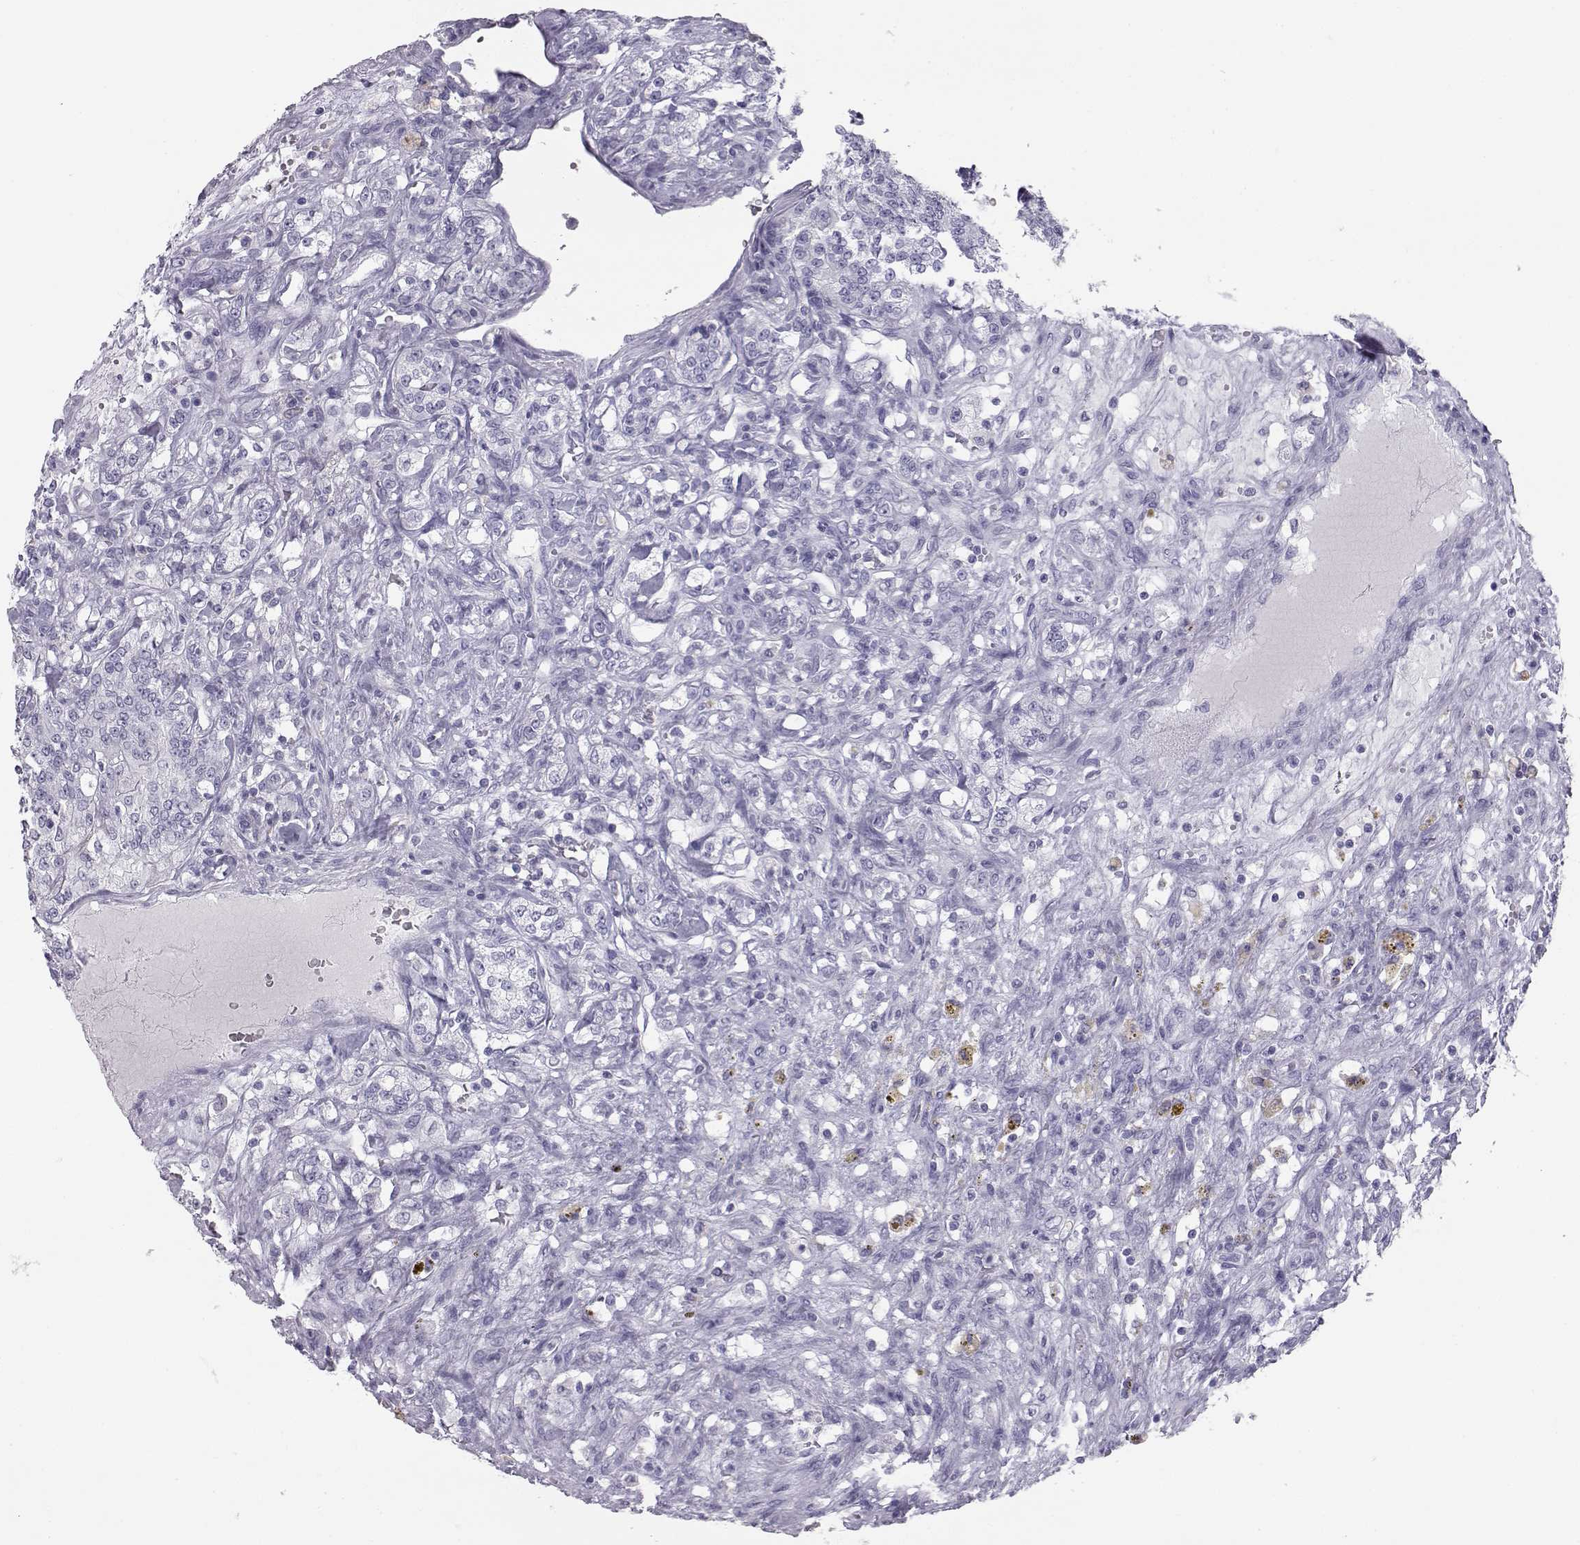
{"staining": {"intensity": "negative", "quantity": "none", "location": "none"}, "tissue": "renal cancer", "cell_type": "Tumor cells", "image_type": "cancer", "snomed": [{"axis": "morphology", "description": "Adenocarcinoma, NOS"}, {"axis": "topography", "description": "Kidney"}], "caption": "An image of human adenocarcinoma (renal) is negative for staining in tumor cells.", "gene": "ITLN2", "patient": {"sex": "female", "age": 63}}